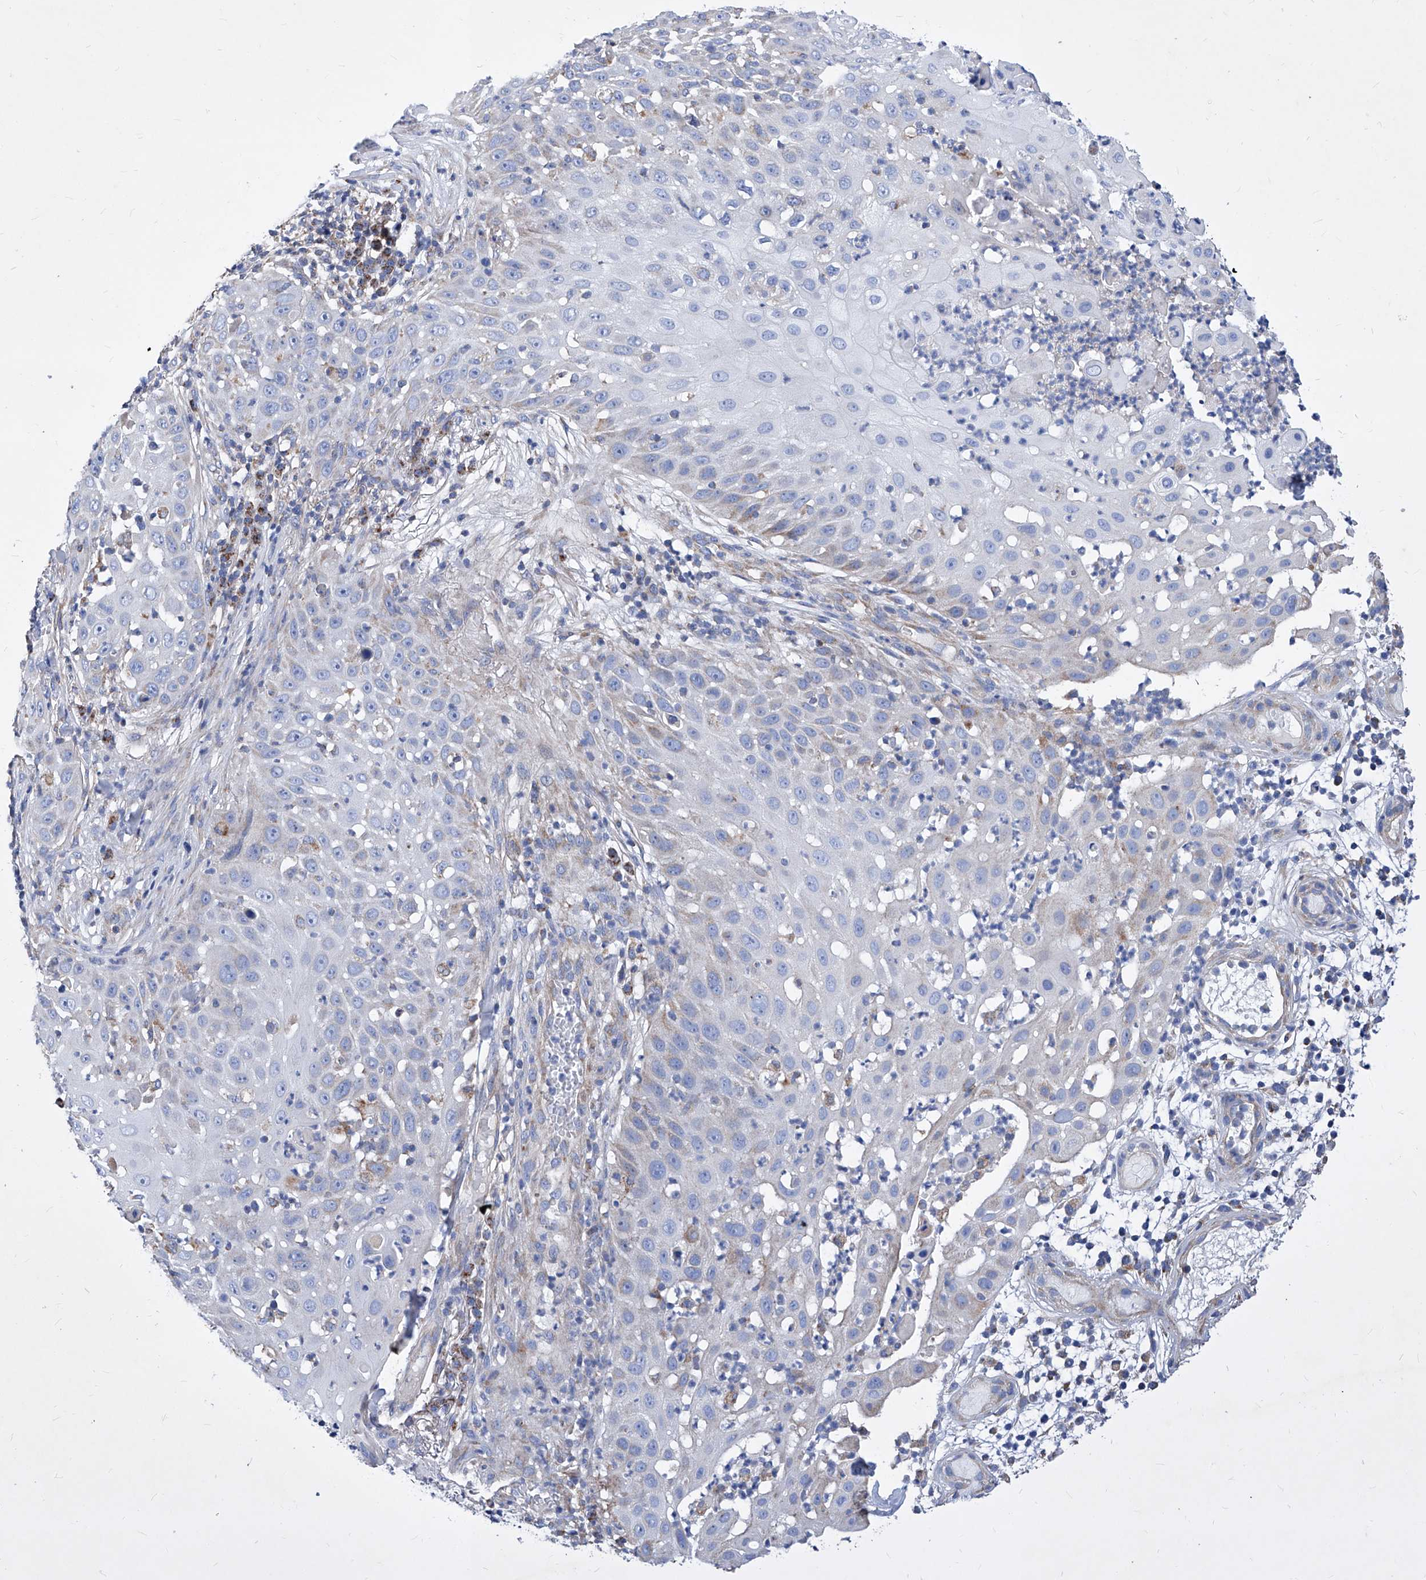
{"staining": {"intensity": "weak", "quantity": "<25%", "location": "cytoplasmic/membranous"}, "tissue": "skin cancer", "cell_type": "Tumor cells", "image_type": "cancer", "snomed": [{"axis": "morphology", "description": "Squamous cell carcinoma, NOS"}, {"axis": "topography", "description": "Skin"}], "caption": "Immunohistochemical staining of skin cancer (squamous cell carcinoma) exhibits no significant staining in tumor cells.", "gene": "HRNR", "patient": {"sex": "female", "age": 44}}